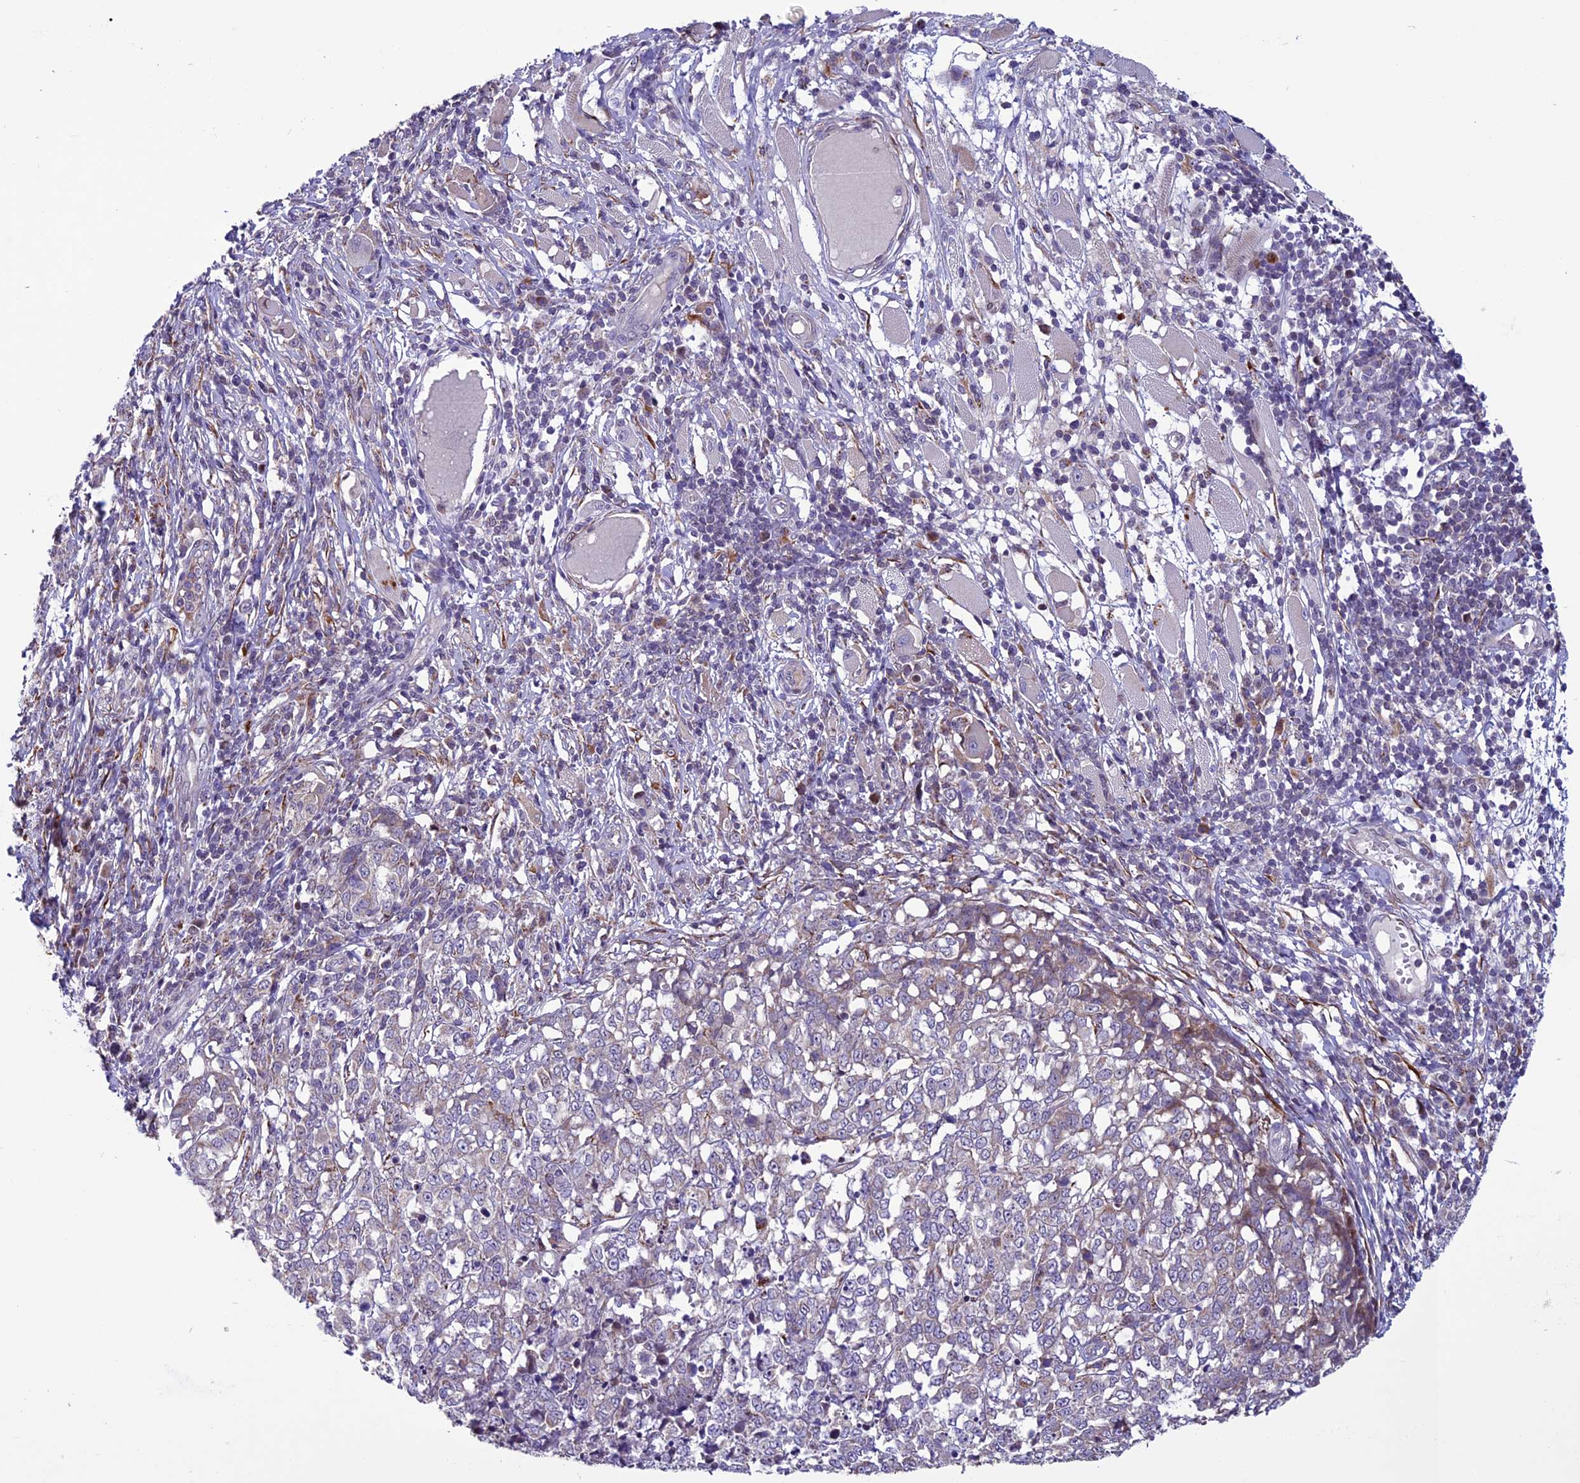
{"staining": {"intensity": "weak", "quantity": "<25%", "location": "cytoplasmic/membranous"}, "tissue": "melanoma", "cell_type": "Tumor cells", "image_type": "cancer", "snomed": [{"axis": "morphology", "description": "Malignant melanoma, NOS"}, {"axis": "topography", "description": "Skin"}], "caption": "DAB immunohistochemical staining of human melanoma demonstrates no significant expression in tumor cells. (DAB (3,3'-diaminobenzidine) immunohistochemistry with hematoxylin counter stain).", "gene": "MIEF2", "patient": {"sex": "female", "age": 72}}